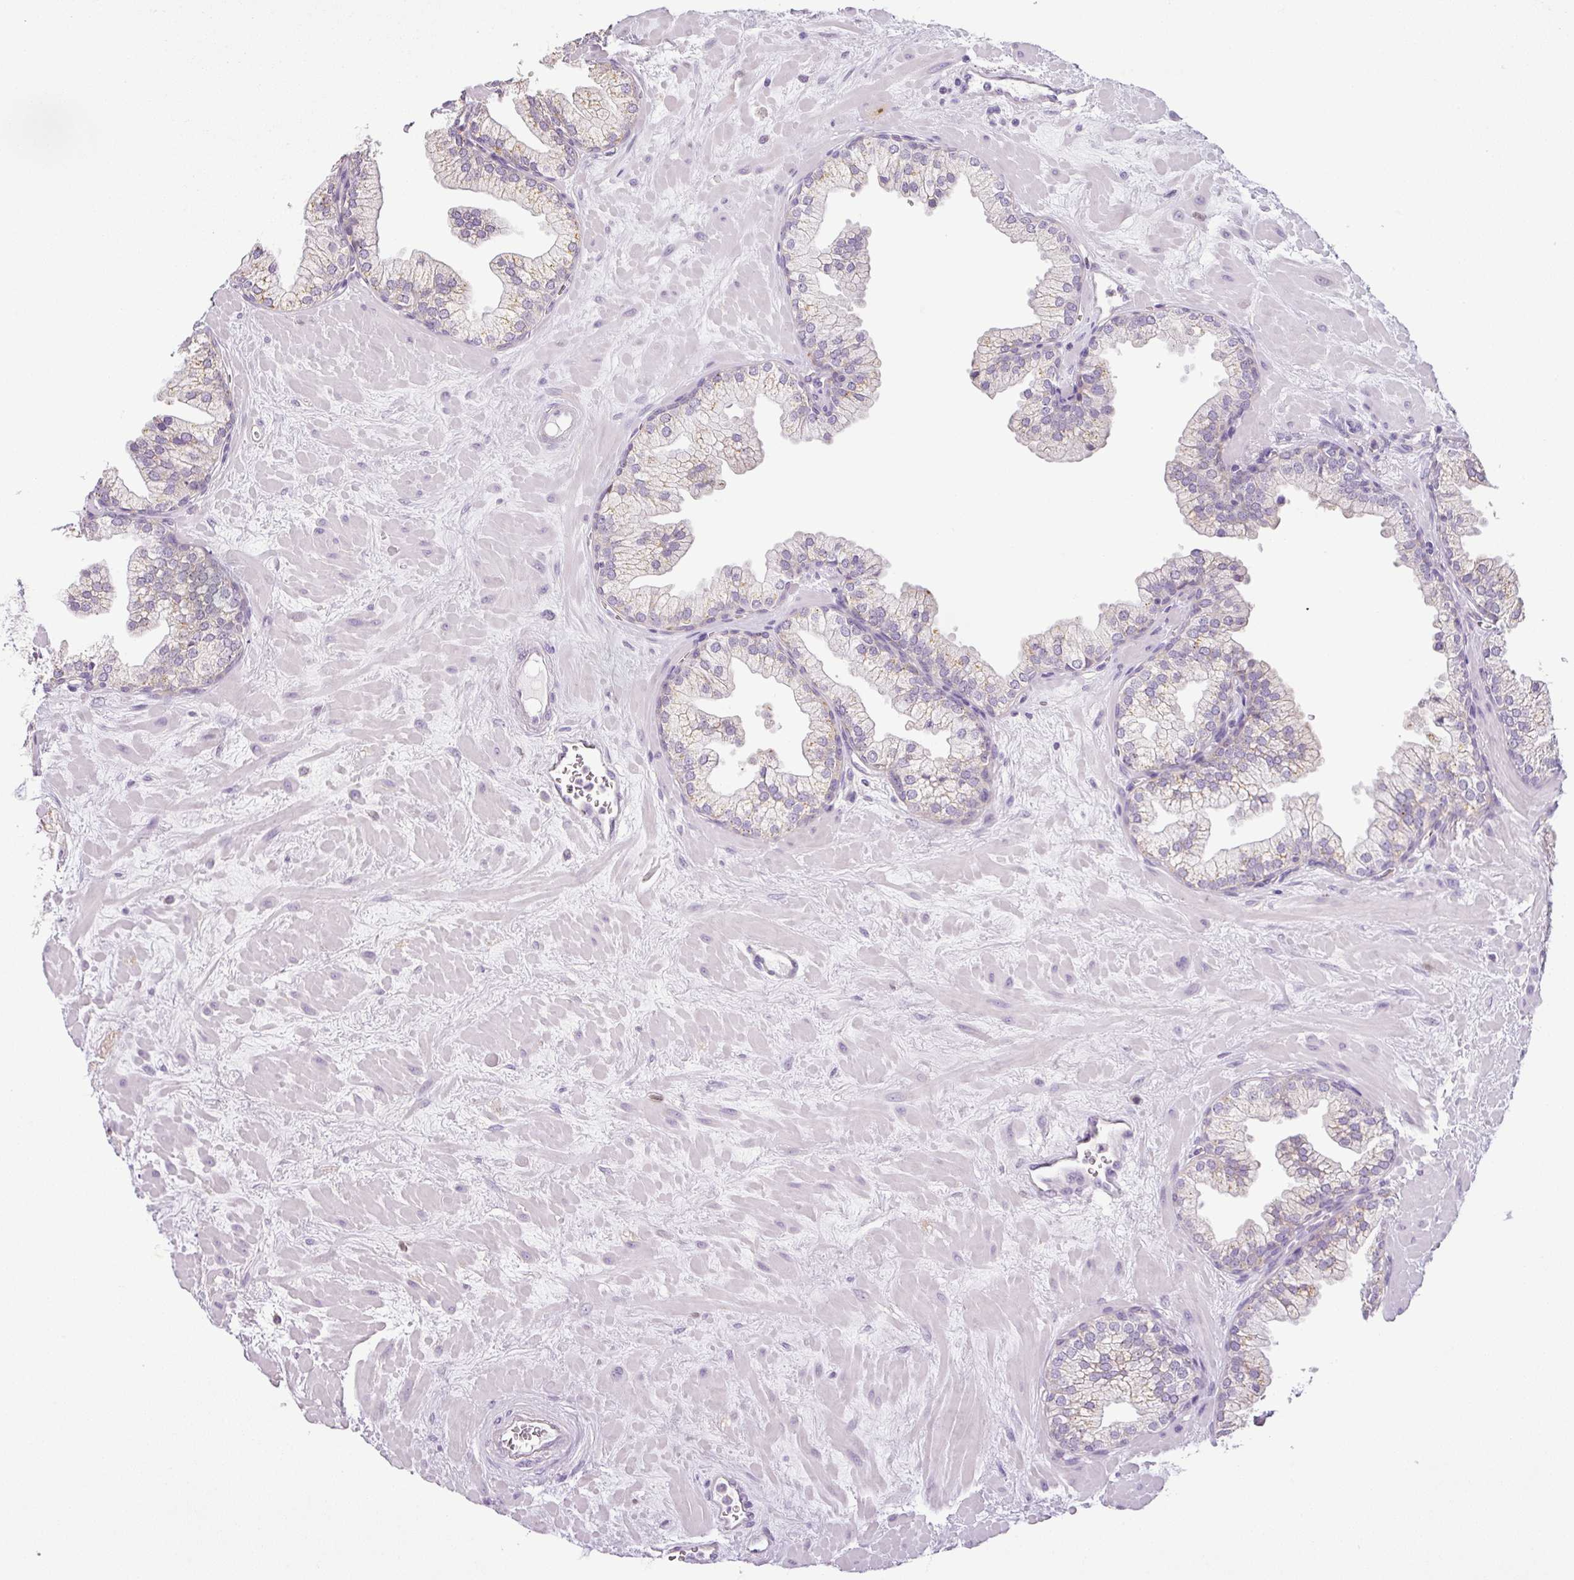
{"staining": {"intensity": "weak", "quantity": "25%-75%", "location": "cytoplasmic/membranous"}, "tissue": "prostate", "cell_type": "Glandular cells", "image_type": "normal", "snomed": [{"axis": "morphology", "description": "Normal tissue, NOS"}, {"axis": "topography", "description": "Prostate"}, {"axis": "topography", "description": "Peripheral nerve tissue"}], "caption": "Normal prostate displays weak cytoplasmic/membranous positivity in about 25%-75% of glandular cells.", "gene": "HMCN2", "patient": {"sex": "male", "age": 61}}